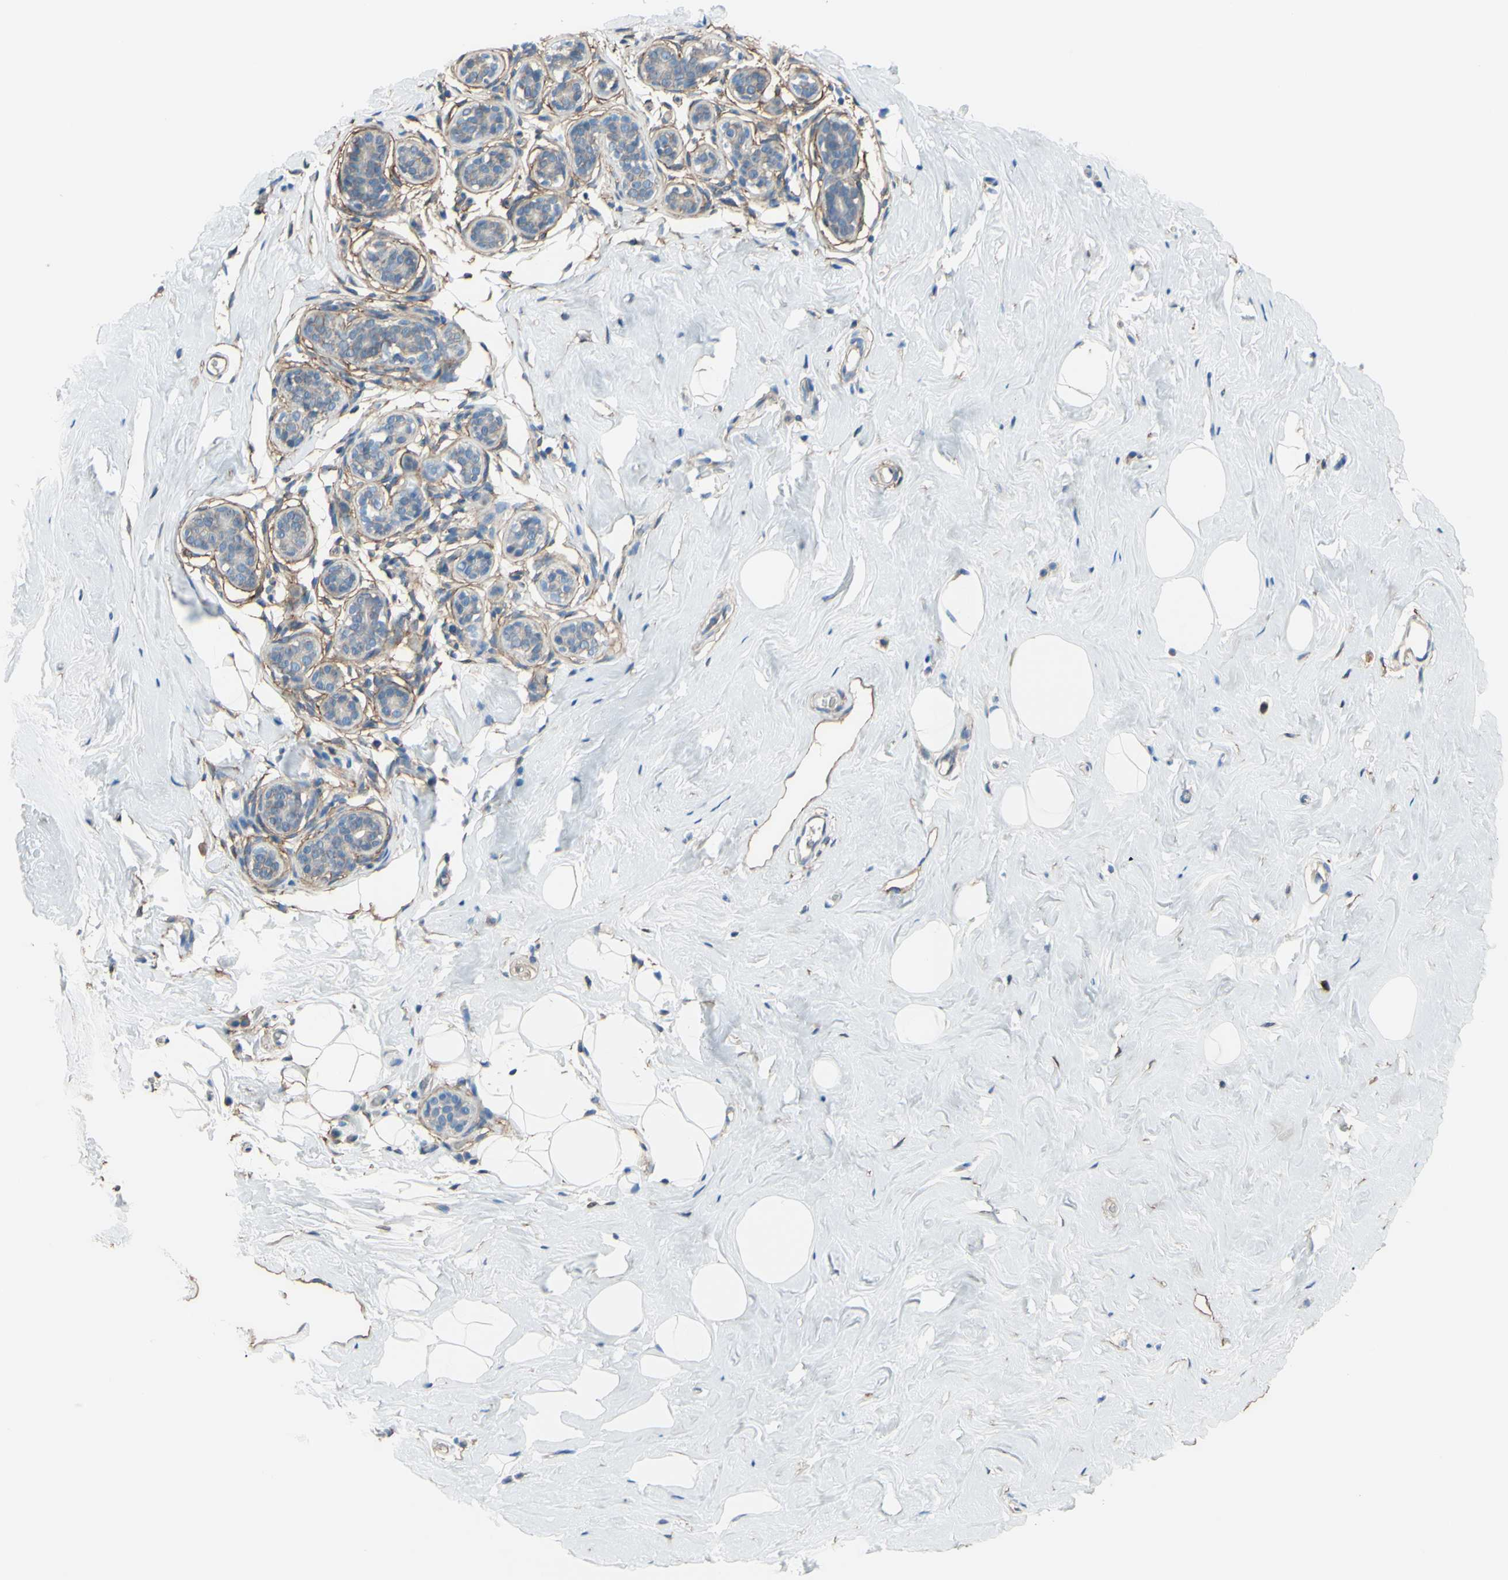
{"staining": {"intensity": "negative", "quantity": "none", "location": "none"}, "tissue": "breast", "cell_type": "Adipocytes", "image_type": "normal", "snomed": [{"axis": "morphology", "description": "Normal tissue, NOS"}, {"axis": "topography", "description": "Breast"}], "caption": "A high-resolution photomicrograph shows IHC staining of unremarkable breast, which displays no significant expression in adipocytes. (DAB immunohistochemistry with hematoxylin counter stain).", "gene": "ADD1", "patient": {"sex": "female", "age": 75}}